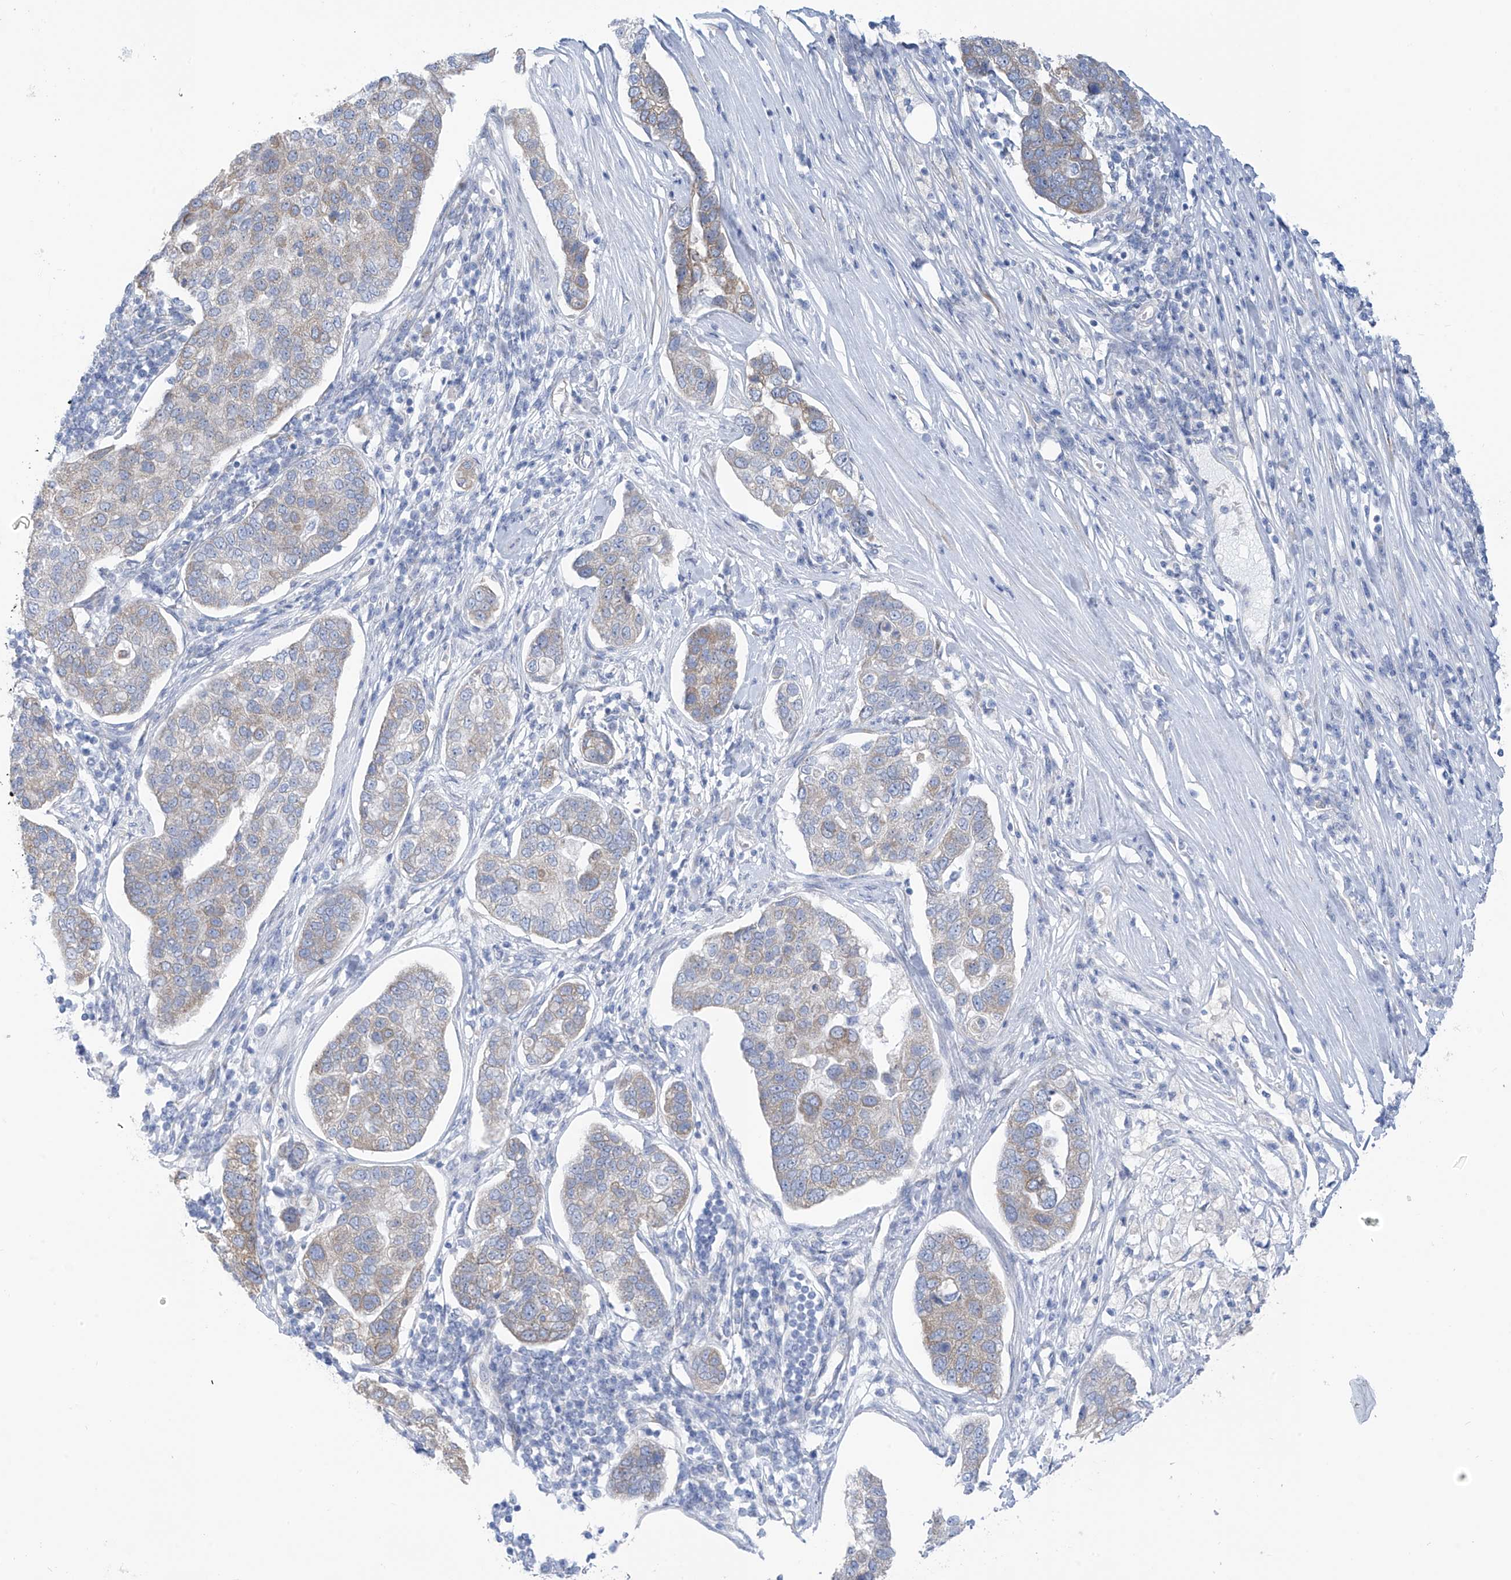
{"staining": {"intensity": "weak", "quantity": "<25%", "location": "cytoplasmic/membranous"}, "tissue": "pancreatic cancer", "cell_type": "Tumor cells", "image_type": "cancer", "snomed": [{"axis": "morphology", "description": "Adenocarcinoma, NOS"}, {"axis": "topography", "description": "Pancreas"}], "caption": "Human pancreatic adenocarcinoma stained for a protein using IHC exhibits no staining in tumor cells.", "gene": "RCN2", "patient": {"sex": "female", "age": 61}}